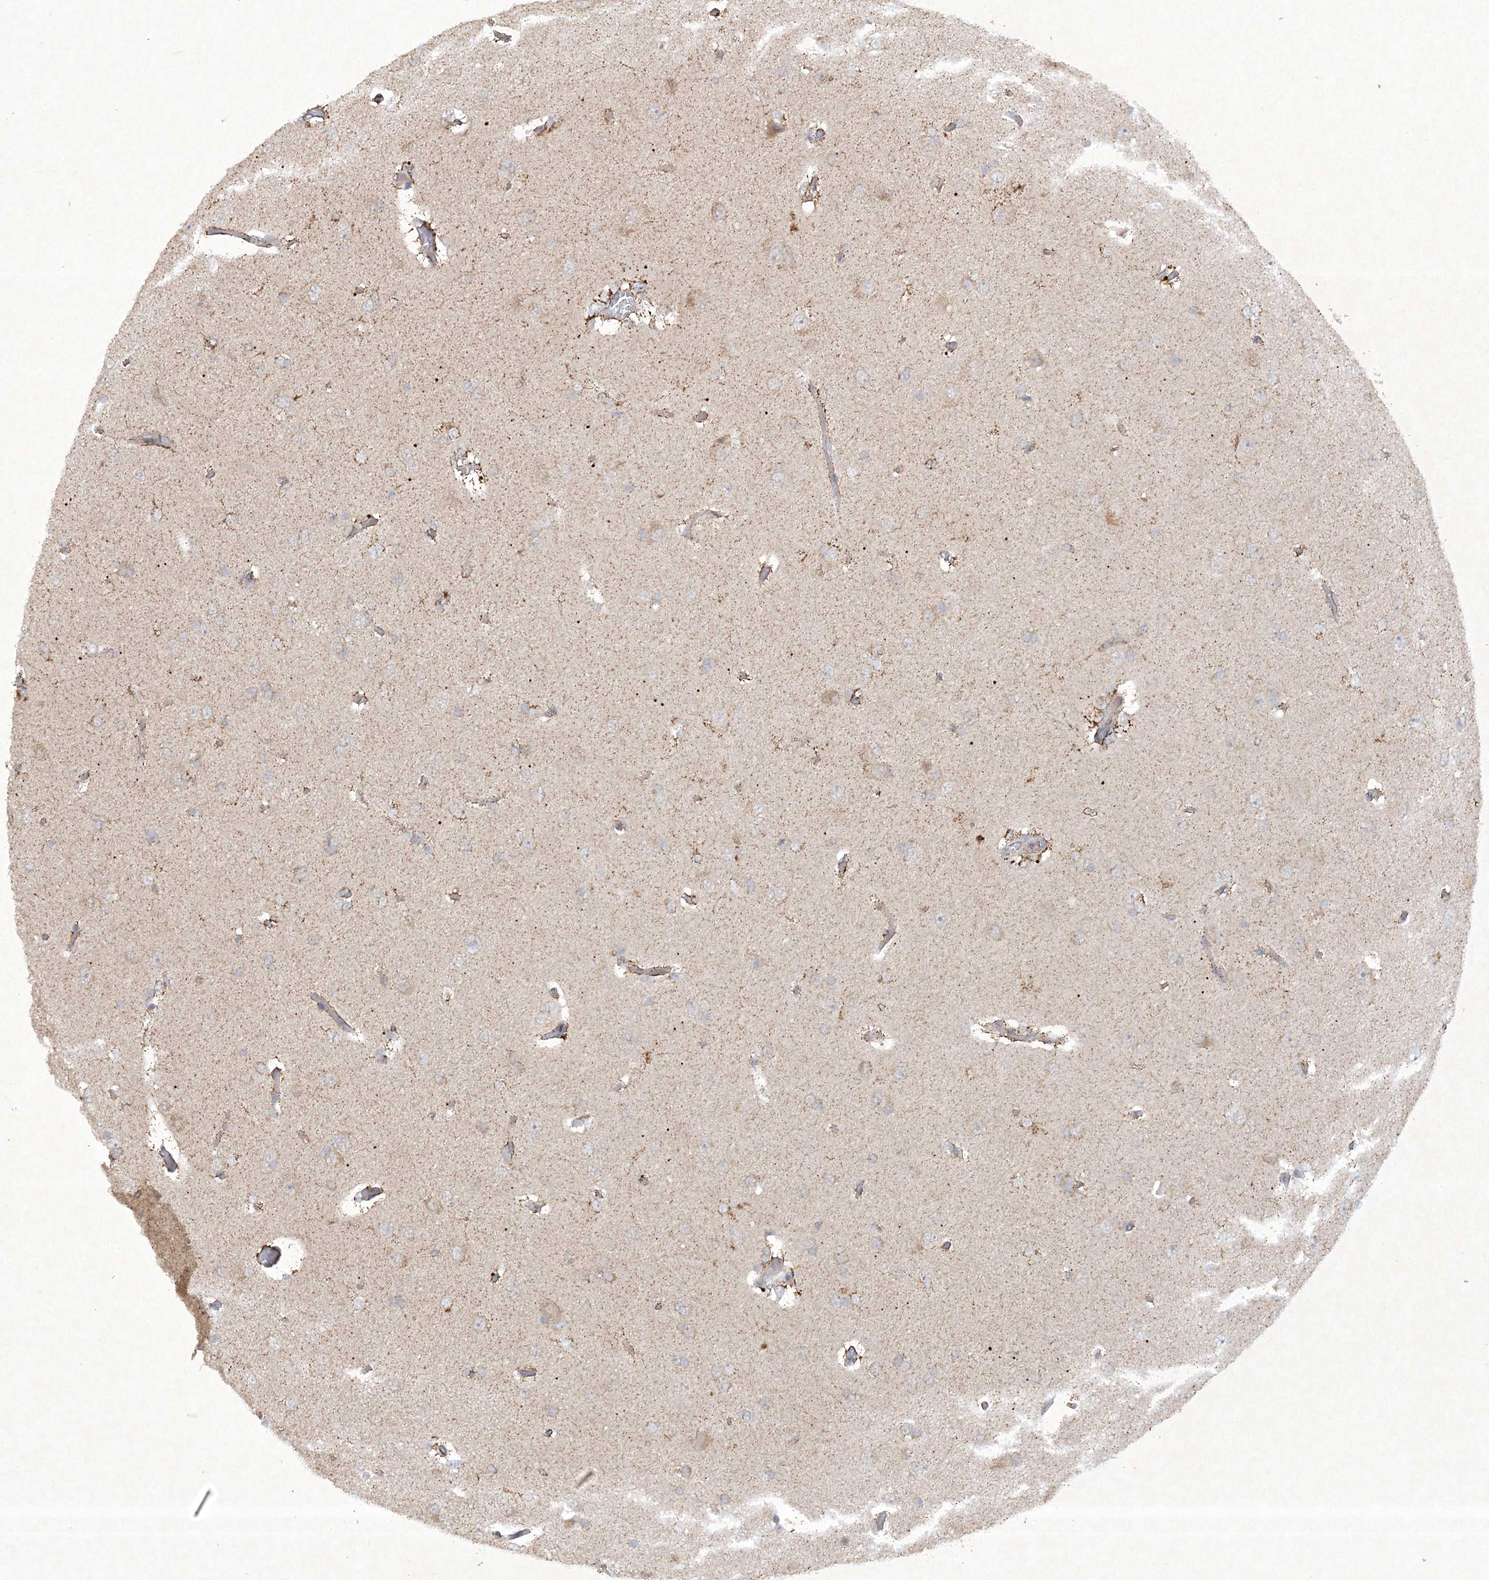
{"staining": {"intensity": "negative", "quantity": "none", "location": "none"}, "tissue": "glioma", "cell_type": "Tumor cells", "image_type": "cancer", "snomed": [{"axis": "morphology", "description": "Glioma, malignant, High grade"}, {"axis": "topography", "description": "Brain"}], "caption": "Human glioma stained for a protein using immunohistochemistry displays no expression in tumor cells.", "gene": "TRAF3IP1", "patient": {"sex": "female", "age": 59}}